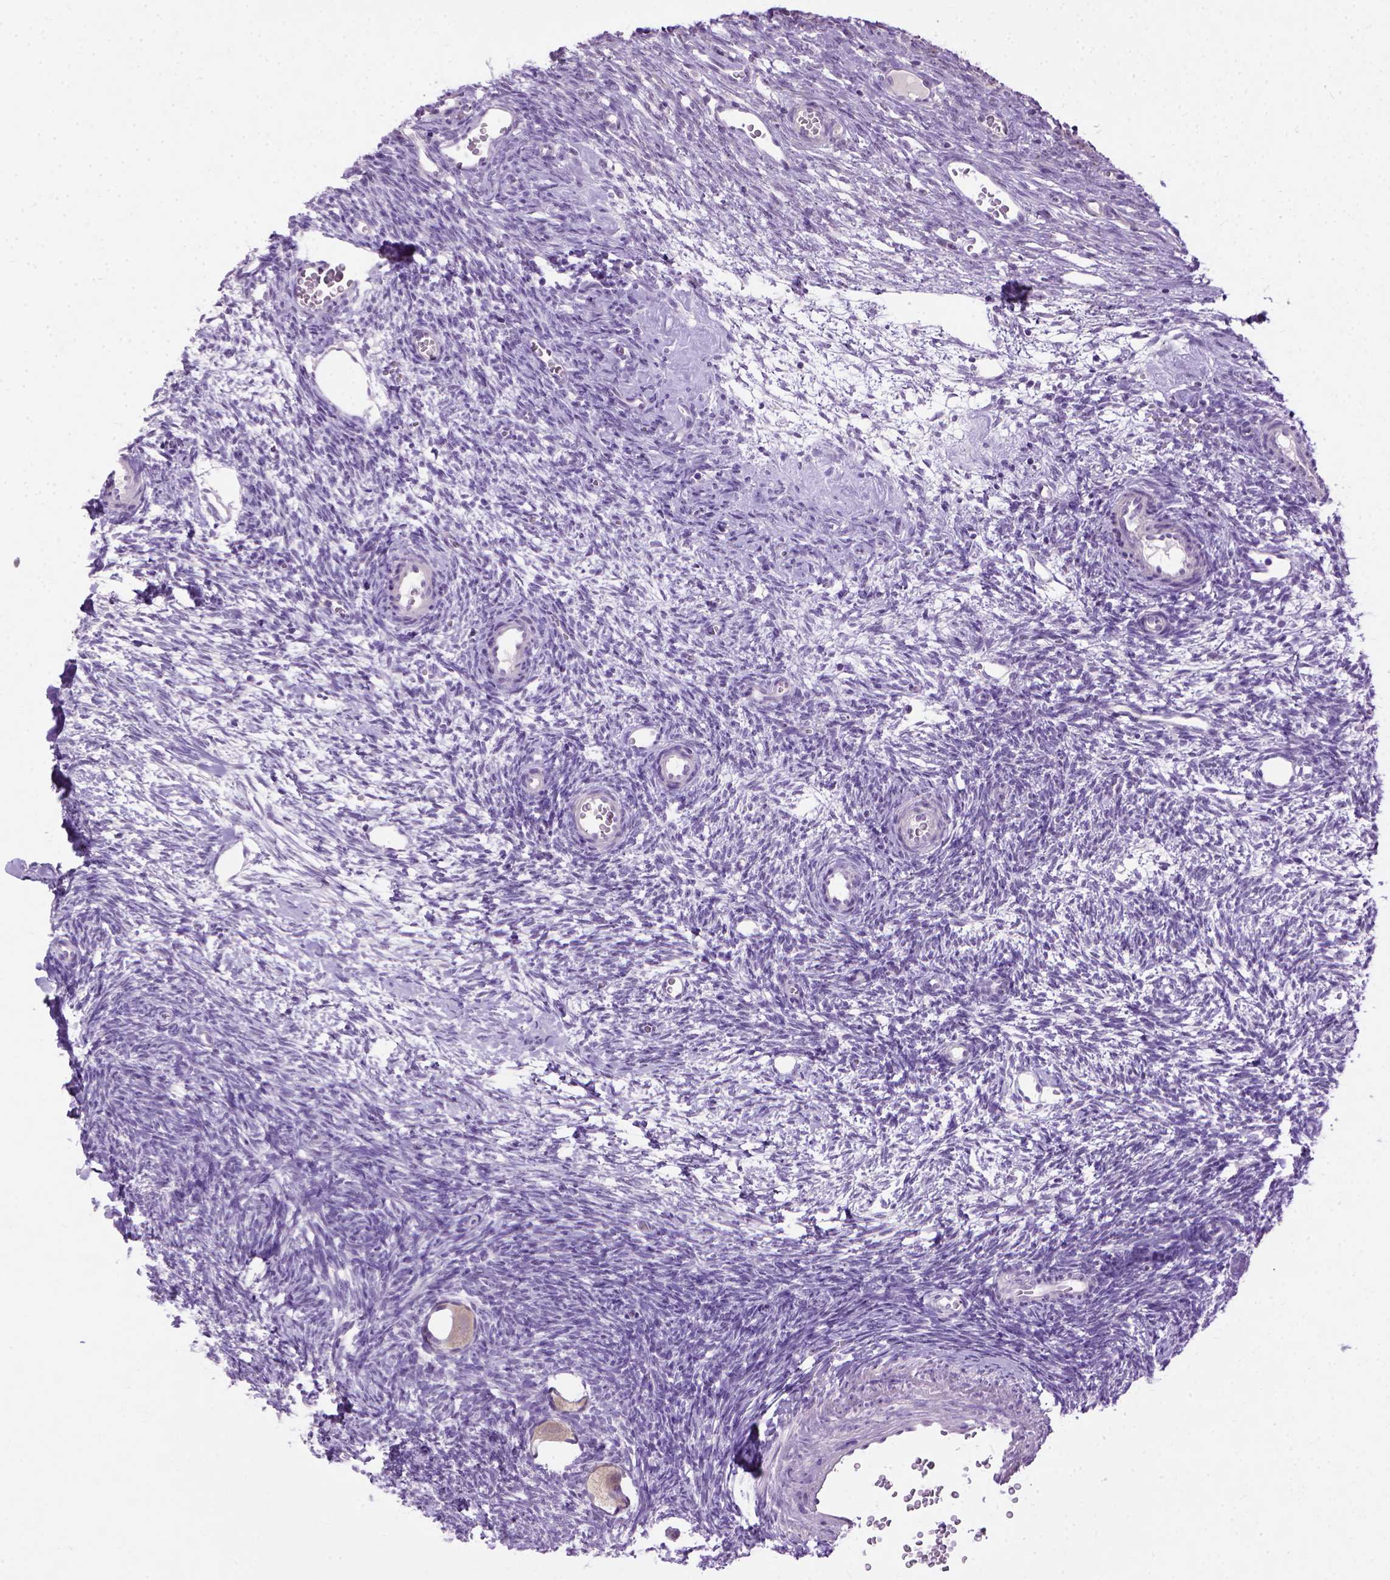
{"staining": {"intensity": "weak", "quantity": ">75%", "location": "cytoplasmic/membranous"}, "tissue": "ovary", "cell_type": "Follicle cells", "image_type": "normal", "snomed": [{"axis": "morphology", "description": "Normal tissue, NOS"}, {"axis": "topography", "description": "Ovary"}], "caption": "Ovary stained with a protein marker demonstrates weak staining in follicle cells.", "gene": "UTP4", "patient": {"sex": "female", "age": 34}}